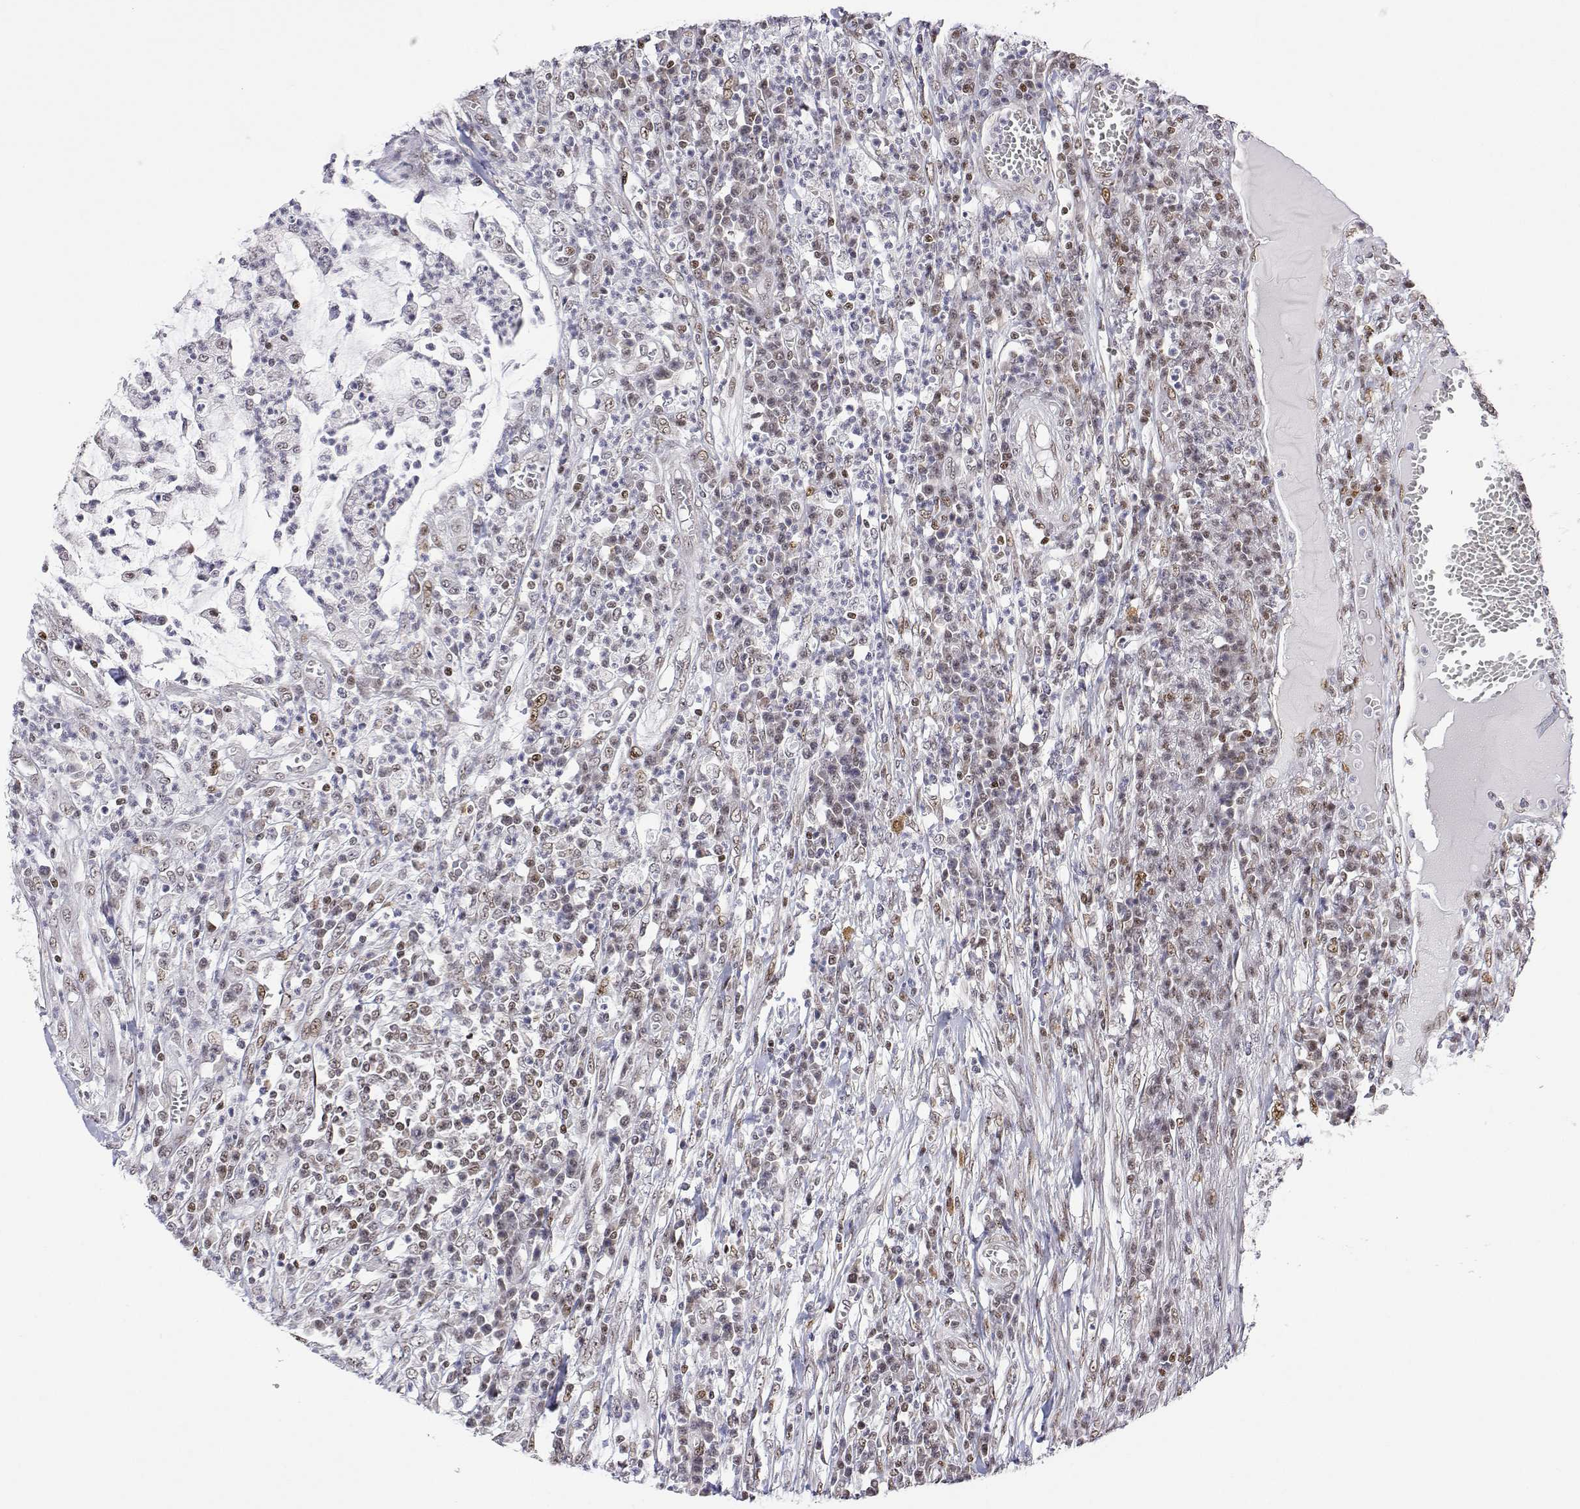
{"staining": {"intensity": "moderate", "quantity": "25%-75%", "location": "nuclear"}, "tissue": "colorectal cancer", "cell_type": "Tumor cells", "image_type": "cancer", "snomed": [{"axis": "morphology", "description": "Adenocarcinoma, NOS"}, {"axis": "topography", "description": "Colon"}], "caption": "Immunohistochemical staining of human colorectal cancer (adenocarcinoma) demonstrates medium levels of moderate nuclear staining in about 25%-75% of tumor cells.", "gene": "XPC", "patient": {"sex": "male", "age": 65}}